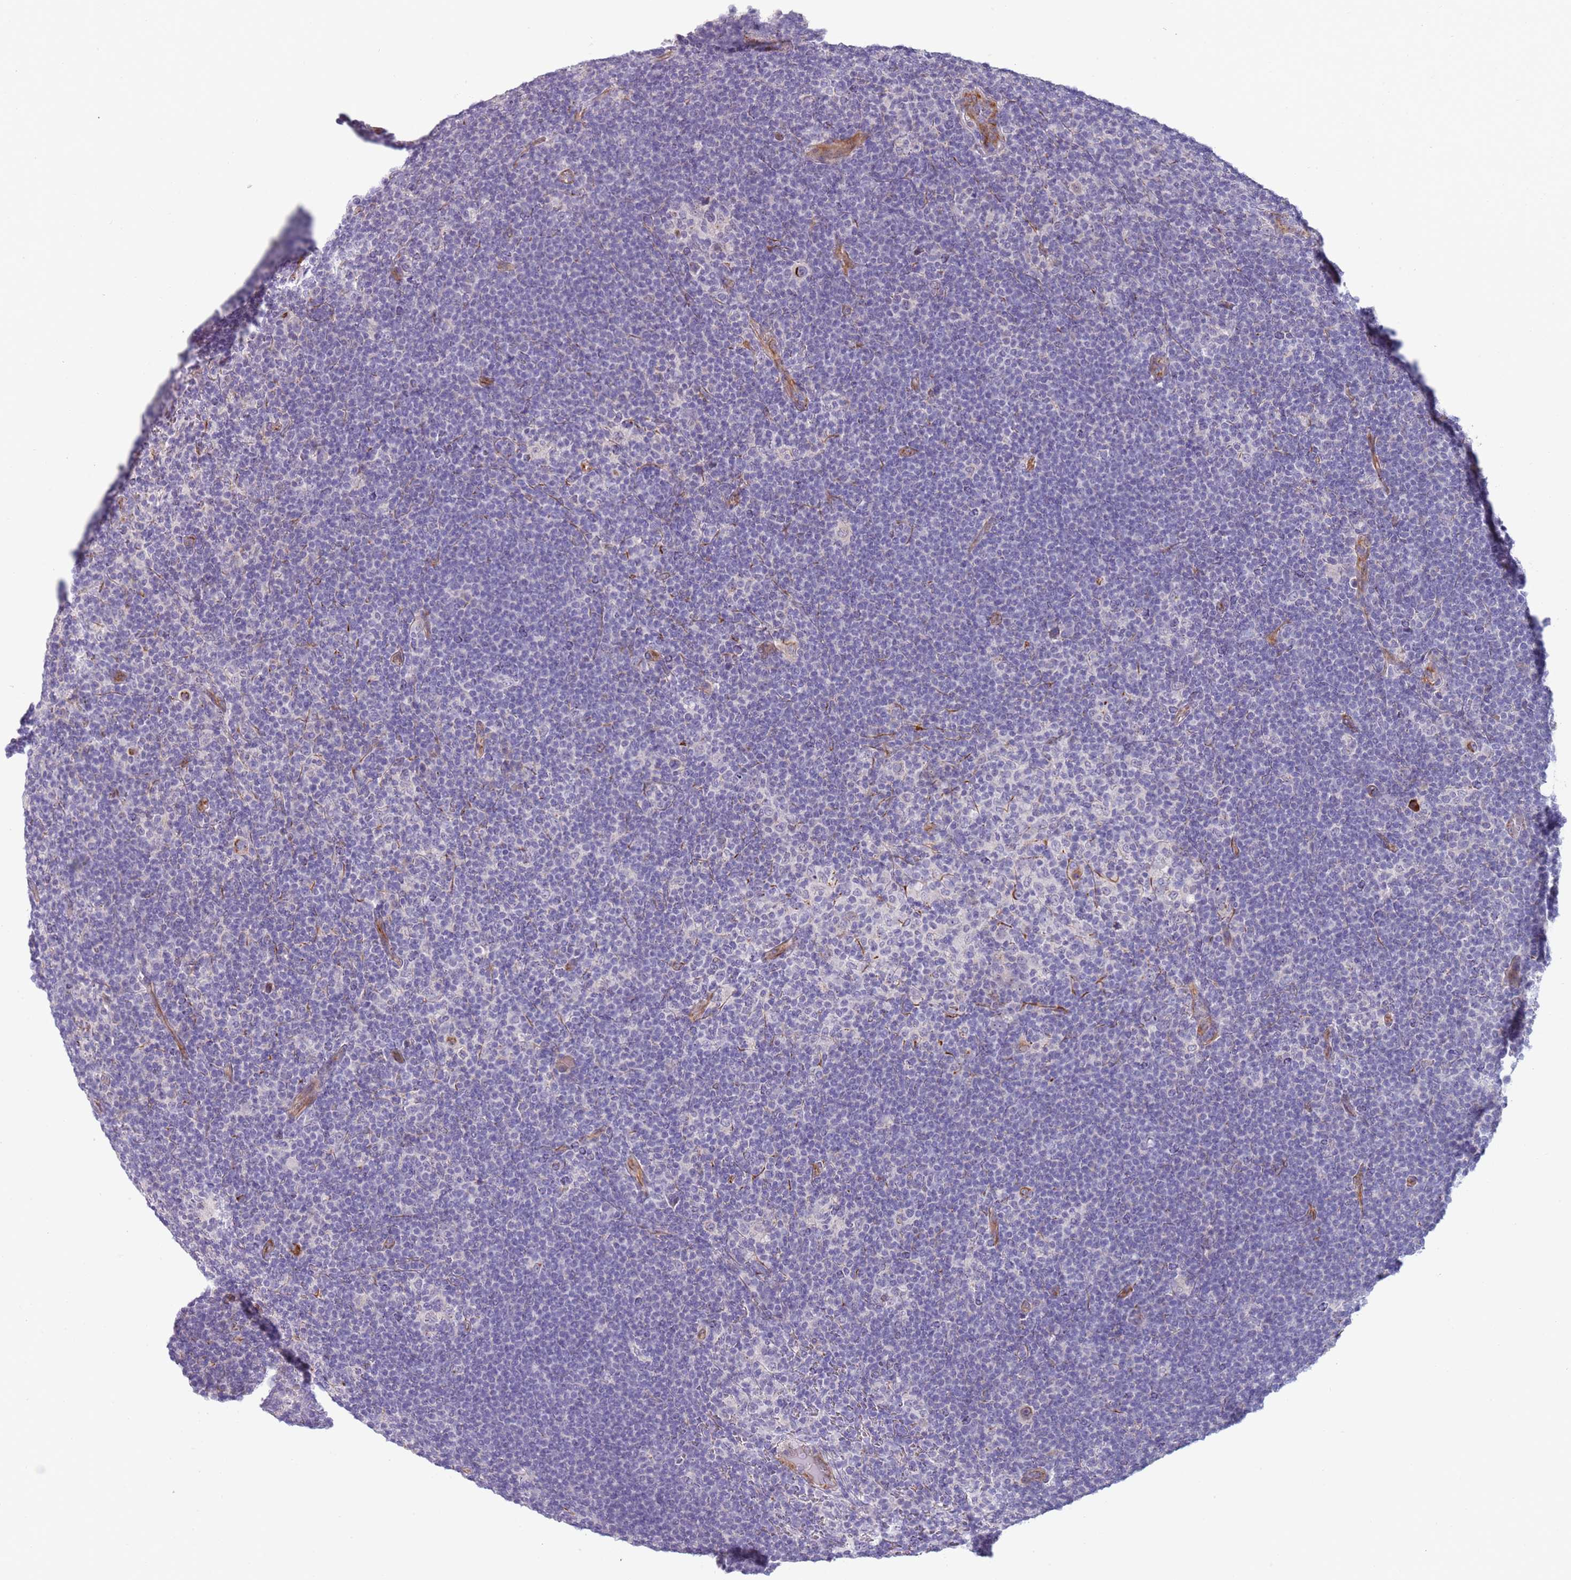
{"staining": {"intensity": "negative", "quantity": "none", "location": "none"}, "tissue": "lymphoma", "cell_type": "Tumor cells", "image_type": "cancer", "snomed": [{"axis": "morphology", "description": "Hodgkin's disease, NOS"}, {"axis": "topography", "description": "Lymph node"}], "caption": "Immunohistochemical staining of human lymphoma reveals no significant positivity in tumor cells.", "gene": "NBPF3", "patient": {"sex": "female", "age": 57}}